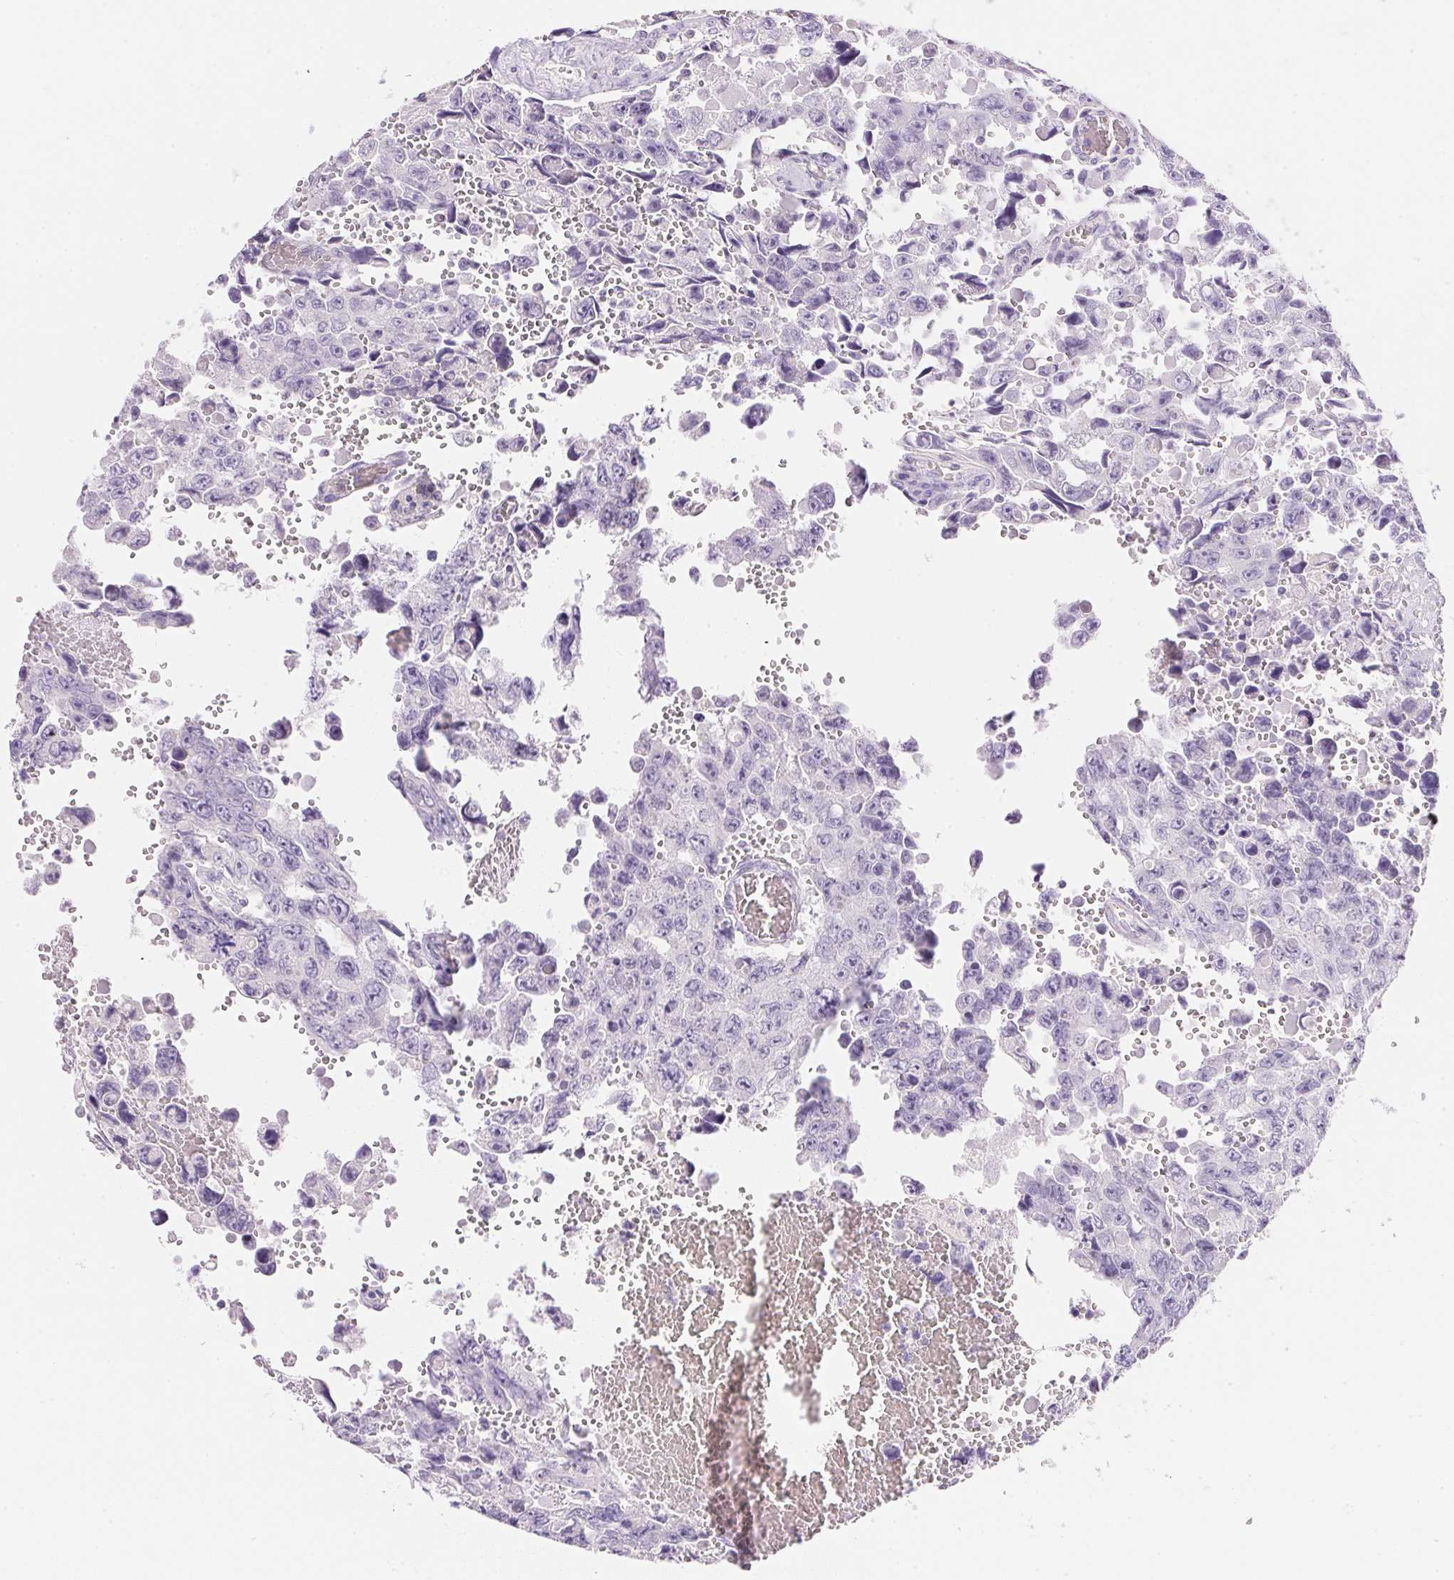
{"staining": {"intensity": "negative", "quantity": "none", "location": "none"}, "tissue": "testis cancer", "cell_type": "Tumor cells", "image_type": "cancer", "snomed": [{"axis": "morphology", "description": "Seminoma, NOS"}, {"axis": "topography", "description": "Testis"}], "caption": "Tumor cells are negative for protein expression in human seminoma (testis).", "gene": "KCNE2", "patient": {"sex": "male", "age": 26}}